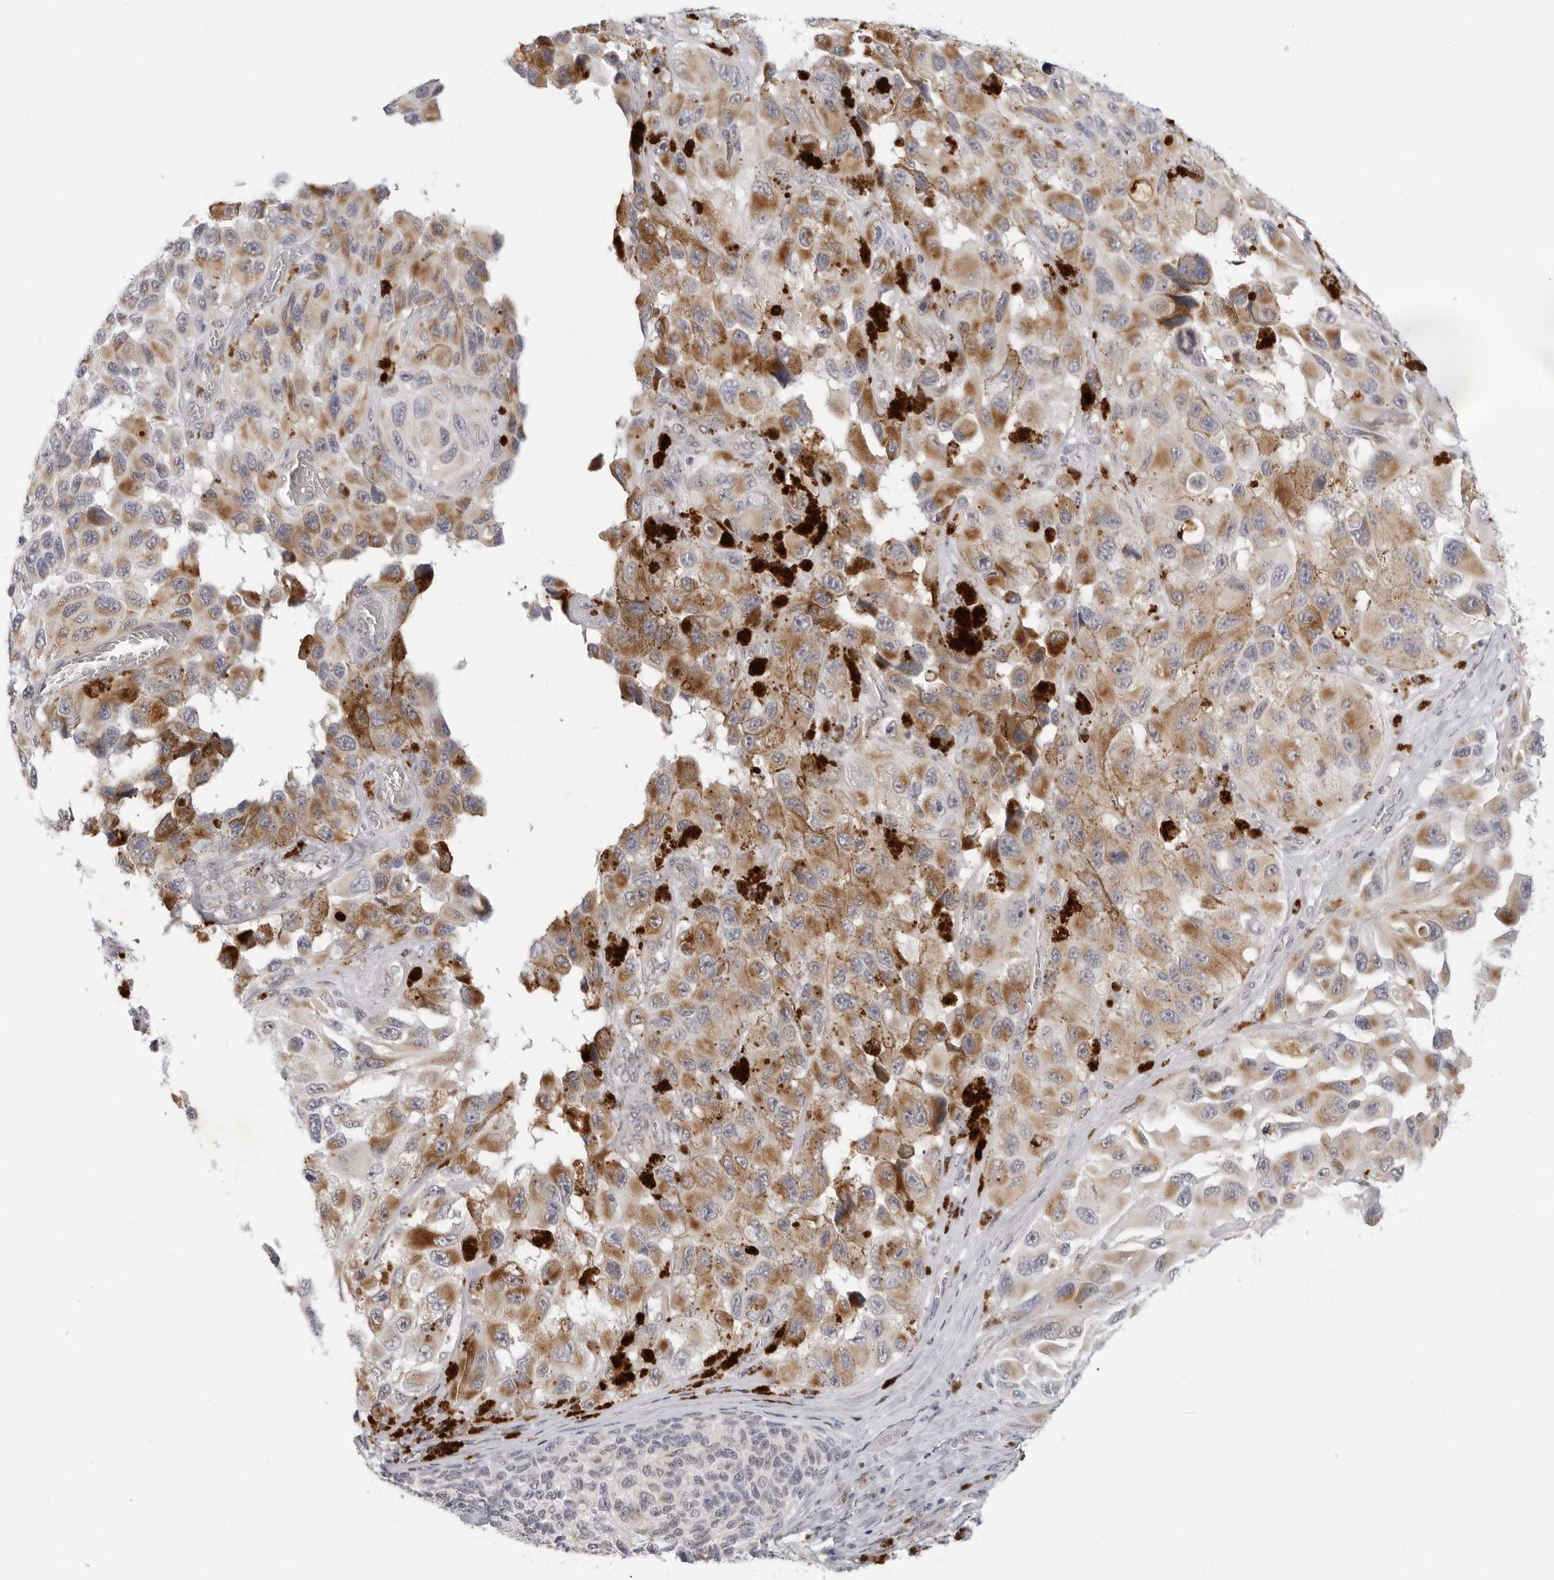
{"staining": {"intensity": "moderate", "quantity": "25%-75%", "location": "cytoplasmic/membranous"}, "tissue": "melanoma", "cell_type": "Tumor cells", "image_type": "cancer", "snomed": [{"axis": "morphology", "description": "Malignant melanoma, NOS"}, {"axis": "topography", "description": "Skin"}], "caption": "A brown stain labels moderate cytoplasmic/membranous staining of a protein in human malignant melanoma tumor cells. The staining is performed using DAB brown chromogen to label protein expression. The nuclei are counter-stained blue using hematoxylin.", "gene": "CIART", "patient": {"sex": "female", "age": 73}}